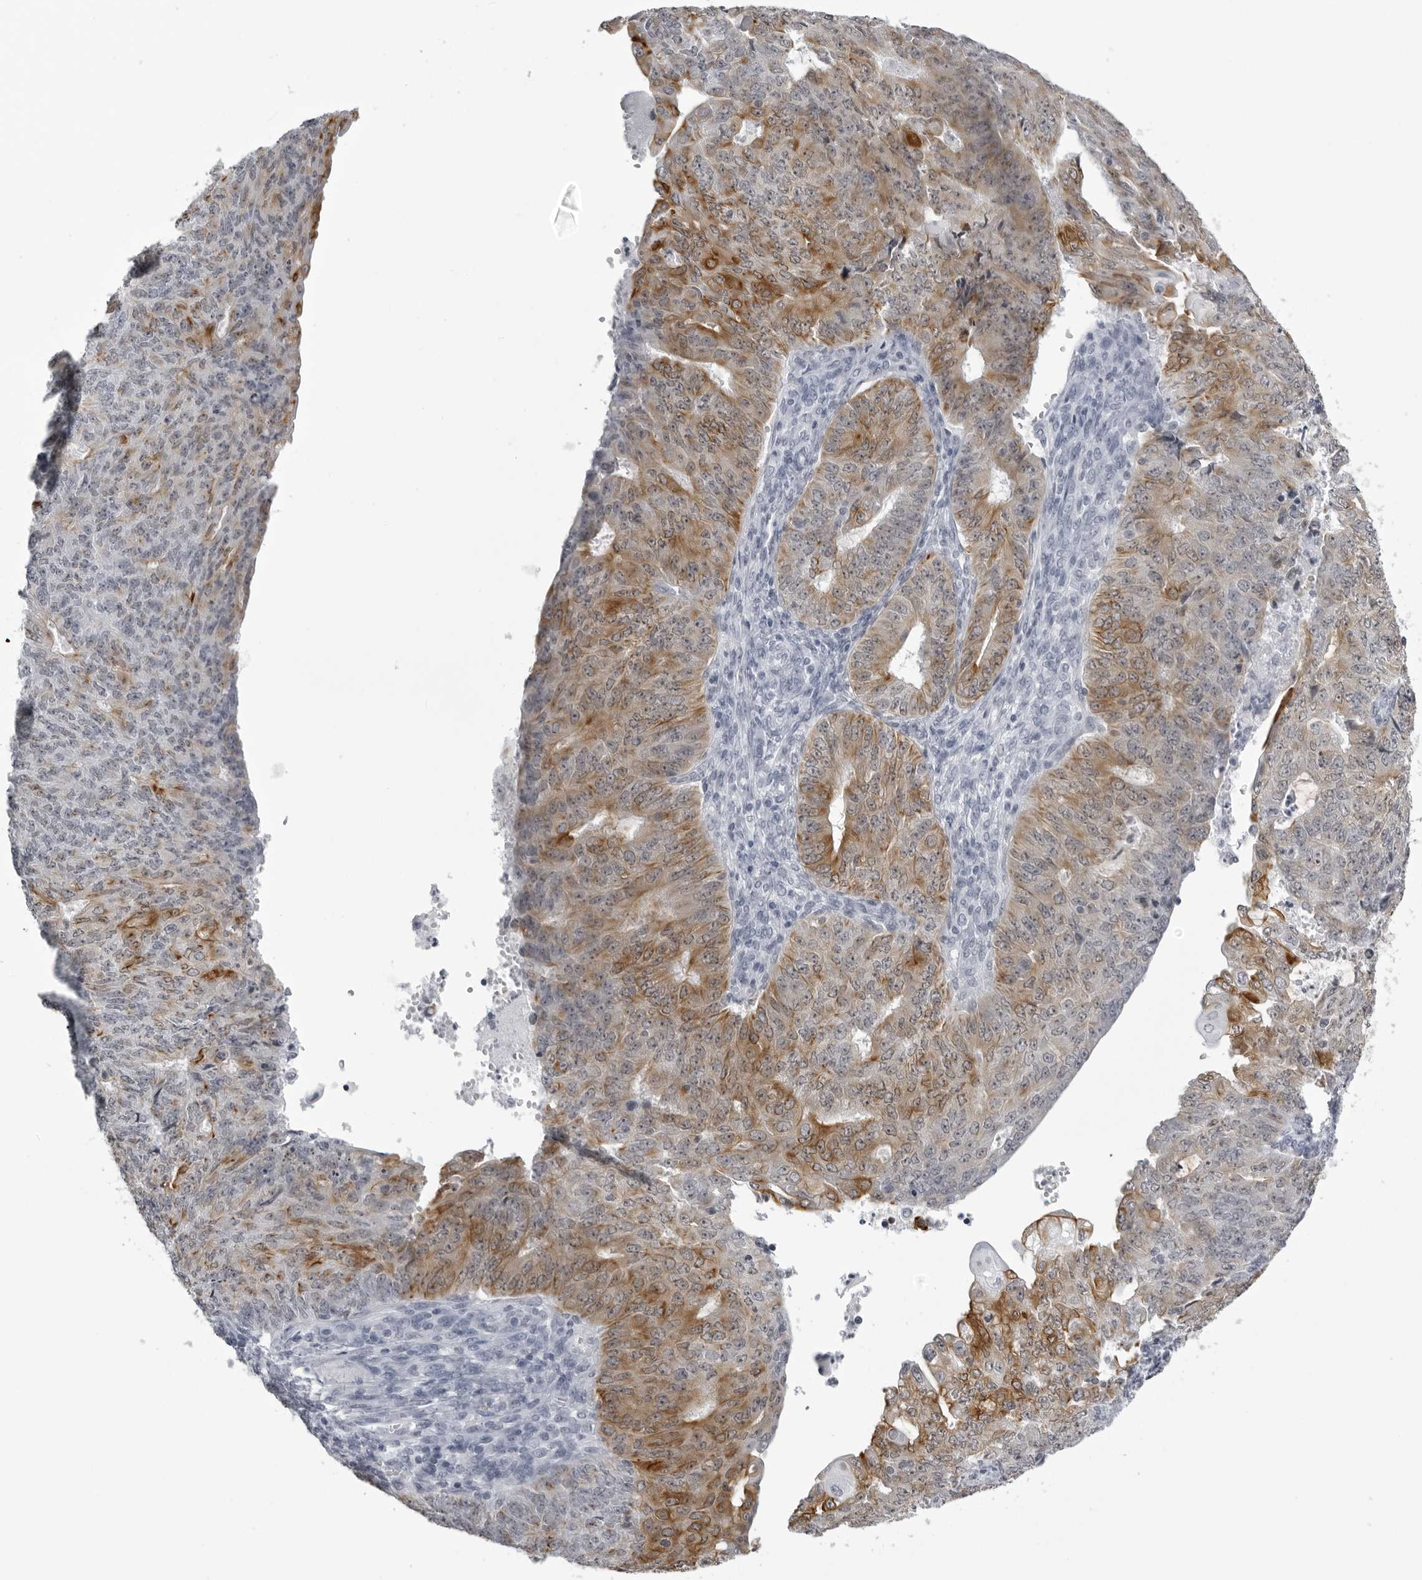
{"staining": {"intensity": "moderate", "quantity": ">75%", "location": "cytoplasmic/membranous"}, "tissue": "endometrial cancer", "cell_type": "Tumor cells", "image_type": "cancer", "snomed": [{"axis": "morphology", "description": "Adenocarcinoma, NOS"}, {"axis": "topography", "description": "Endometrium"}], "caption": "Immunohistochemistry (DAB) staining of endometrial adenocarcinoma exhibits moderate cytoplasmic/membranous protein staining in about >75% of tumor cells. The staining is performed using DAB brown chromogen to label protein expression. The nuclei are counter-stained blue using hematoxylin.", "gene": "UROD", "patient": {"sex": "female", "age": 32}}